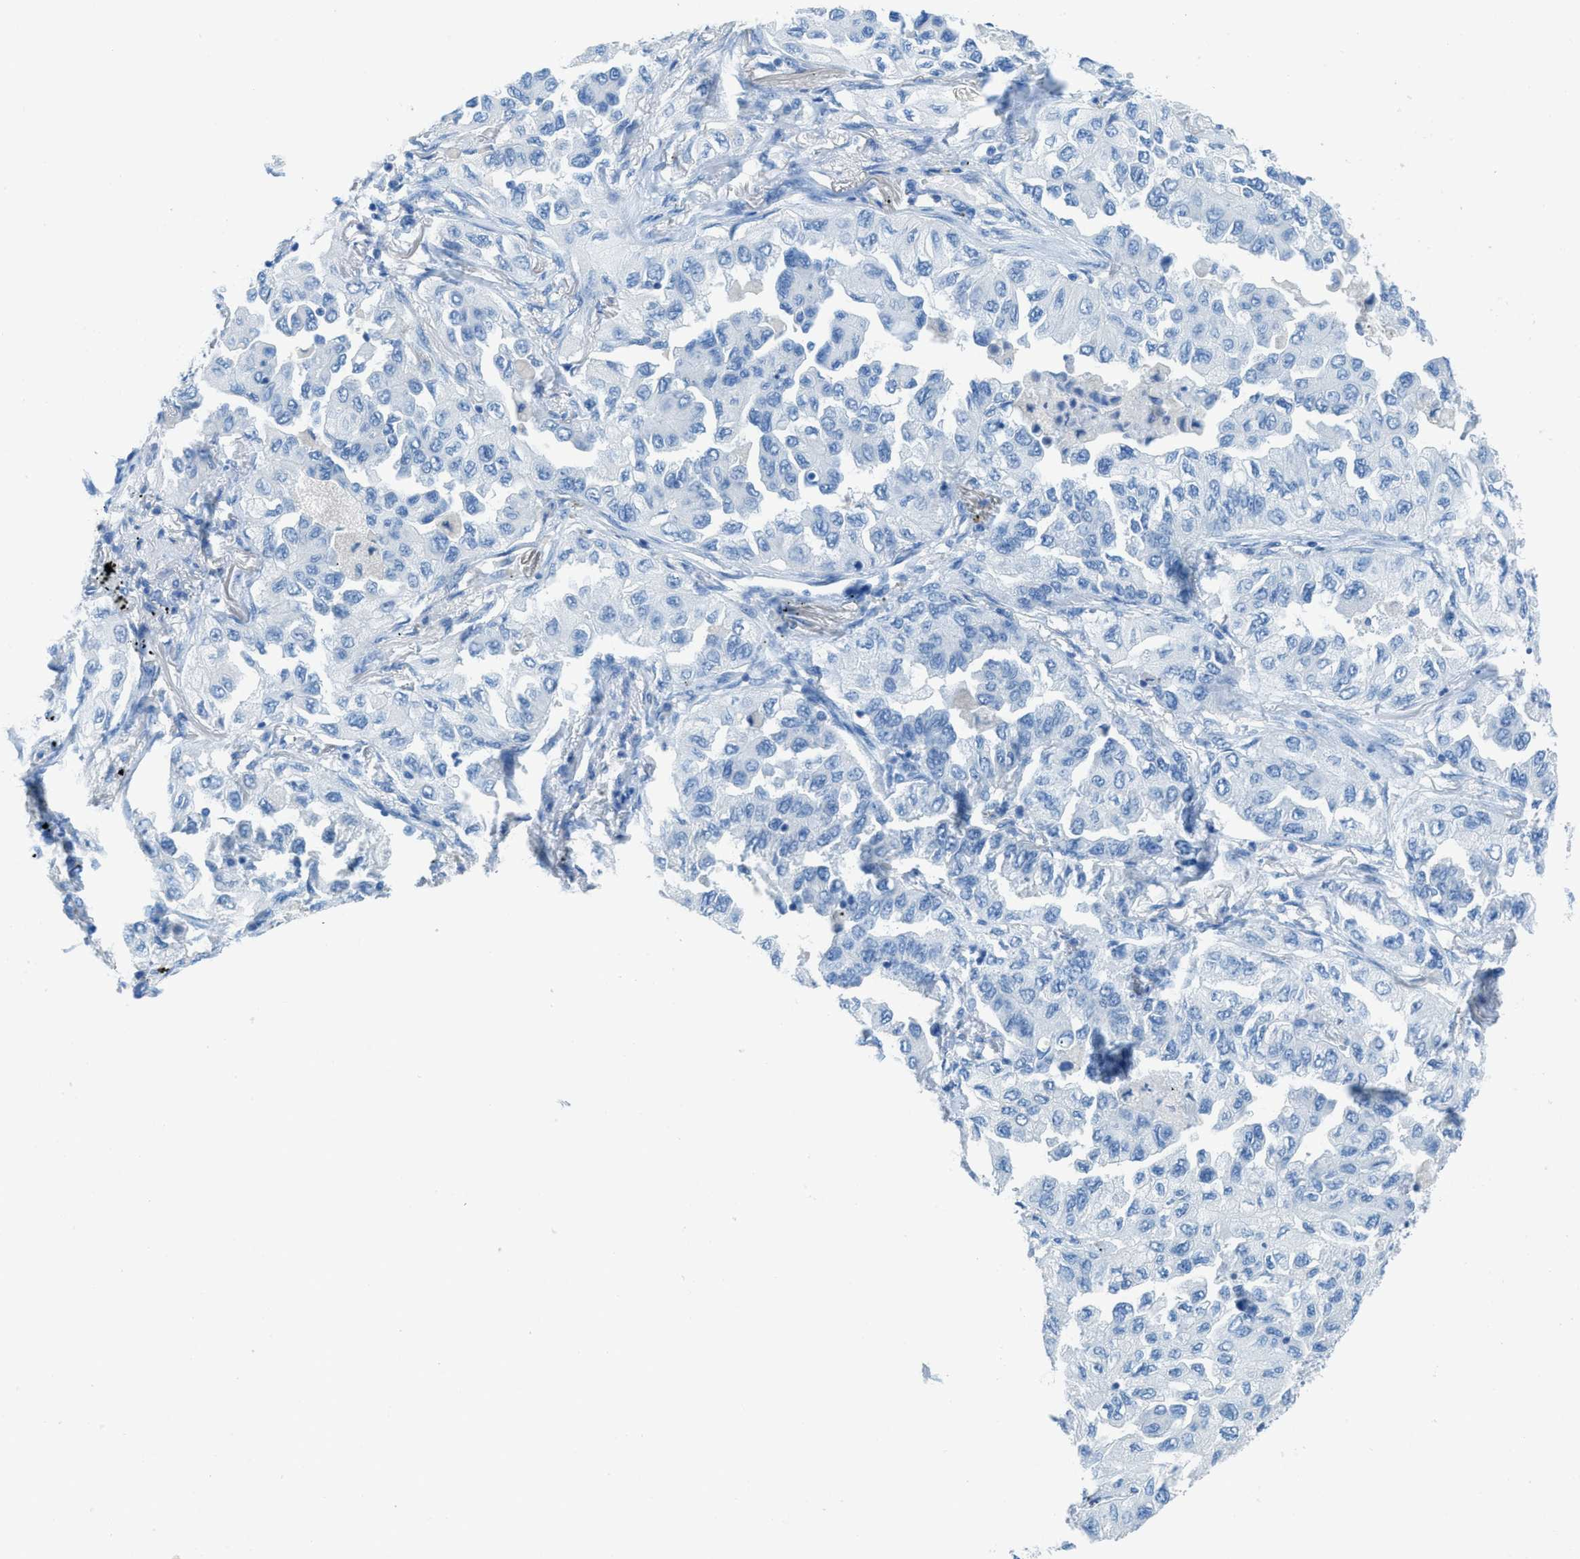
{"staining": {"intensity": "negative", "quantity": "none", "location": "none"}, "tissue": "lung cancer", "cell_type": "Tumor cells", "image_type": "cancer", "snomed": [{"axis": "morphology", "description": "Adenocarcinoma, NOS"}, {"axis": "topography", "description": "Lung"}], "caption": "Immunohistochemistry of lung adenocarcinoma shows no positivity in tumor cells.", "gene": "ACAN", "patient": {"sex": "female", "age": 65}}